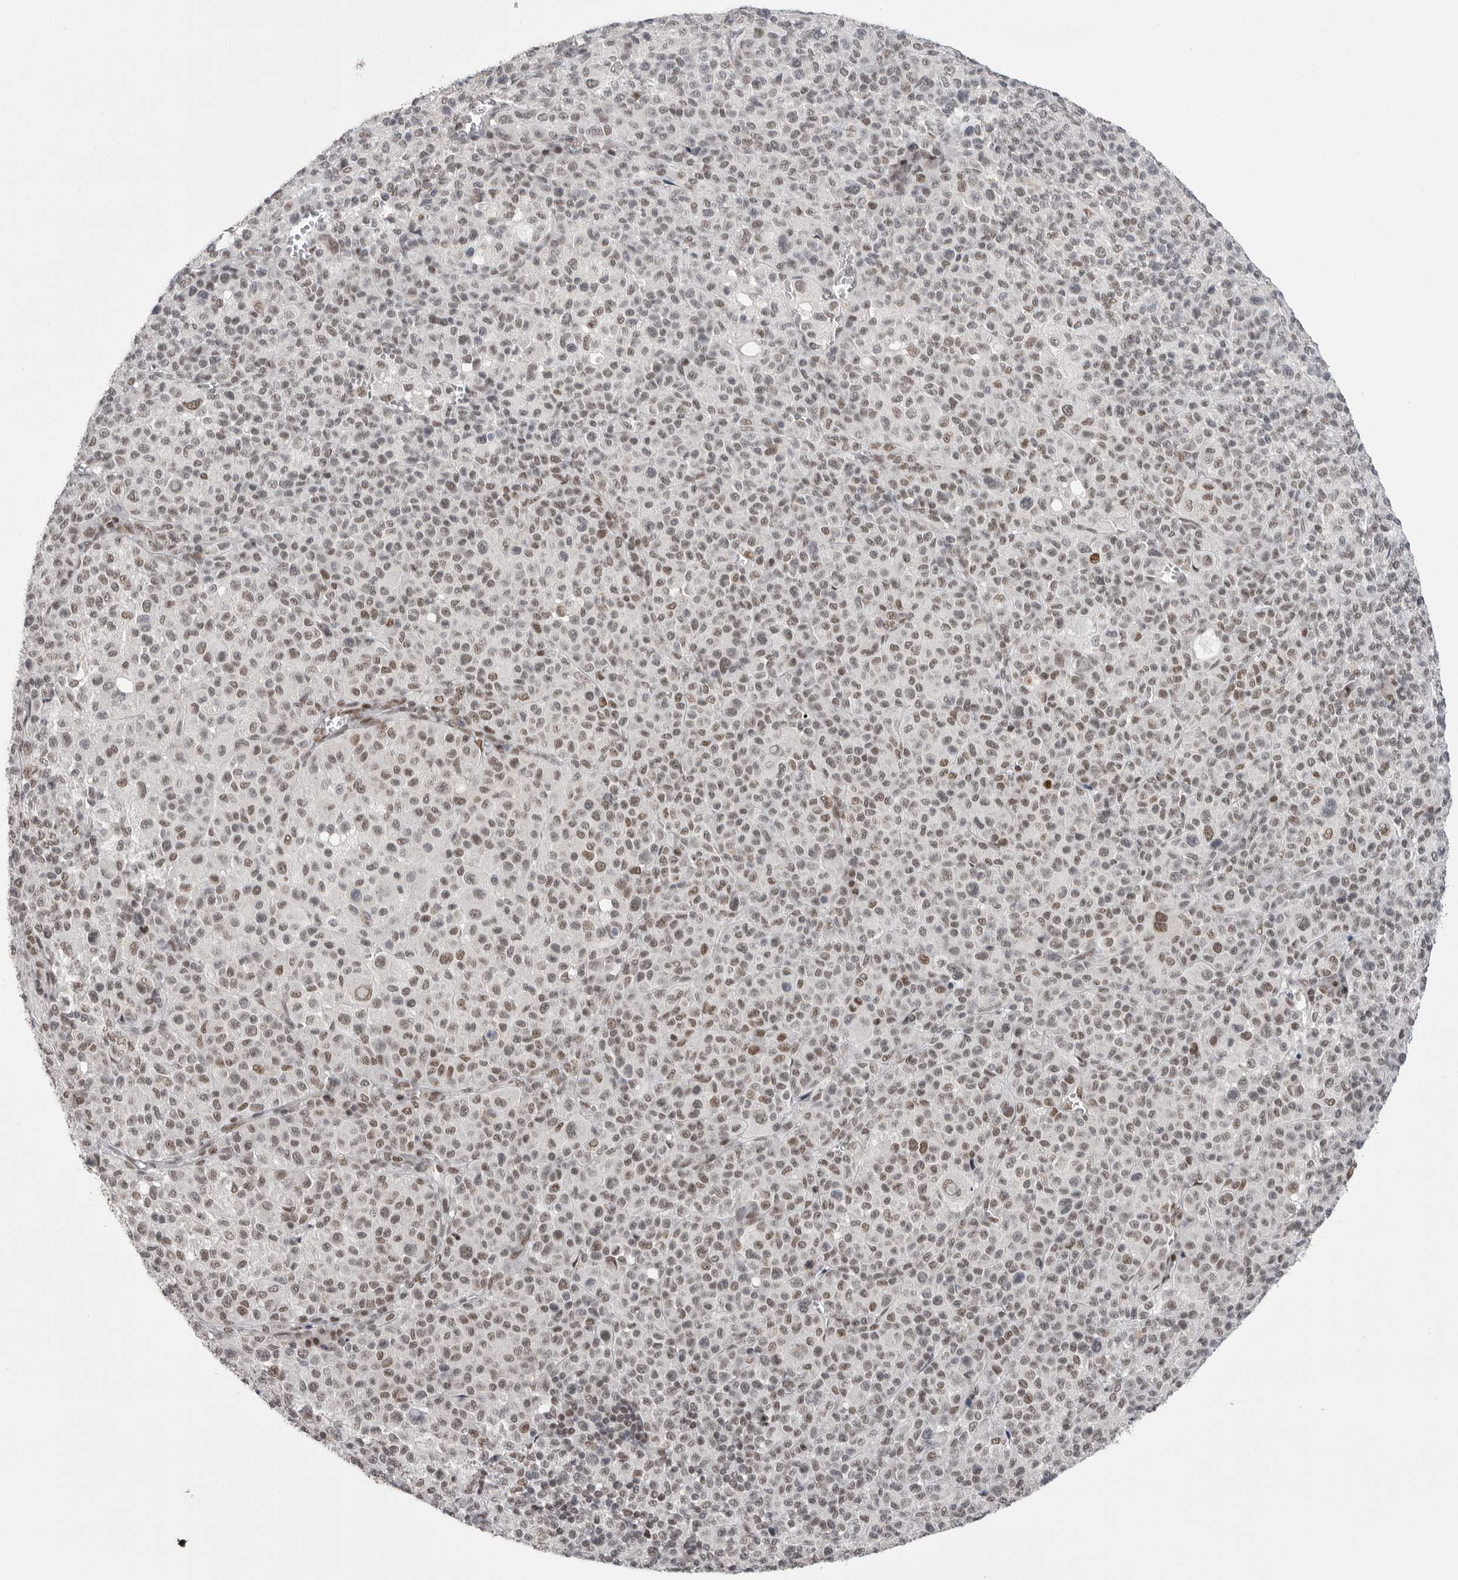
{"staining": {"intensity": "weak", "quantity": ">75%", "location": "nuclear"}, "tissue": "melanoma", "cell_type": "Tumor cells", "image_type": "cancer", "snomed": [{"axis": "morphology", "description": "Malignant melanoma, Metastatic site"}, {"axis": "topography", "description": "Skin"}], "caption": "Immunohistochemistry of human melanoma demonstrates low levels of weak nuclear positivity in approximately >75% of tumor cells.", "gene": "POU5F1", "patient": {"sex": "female", "age": 74}}